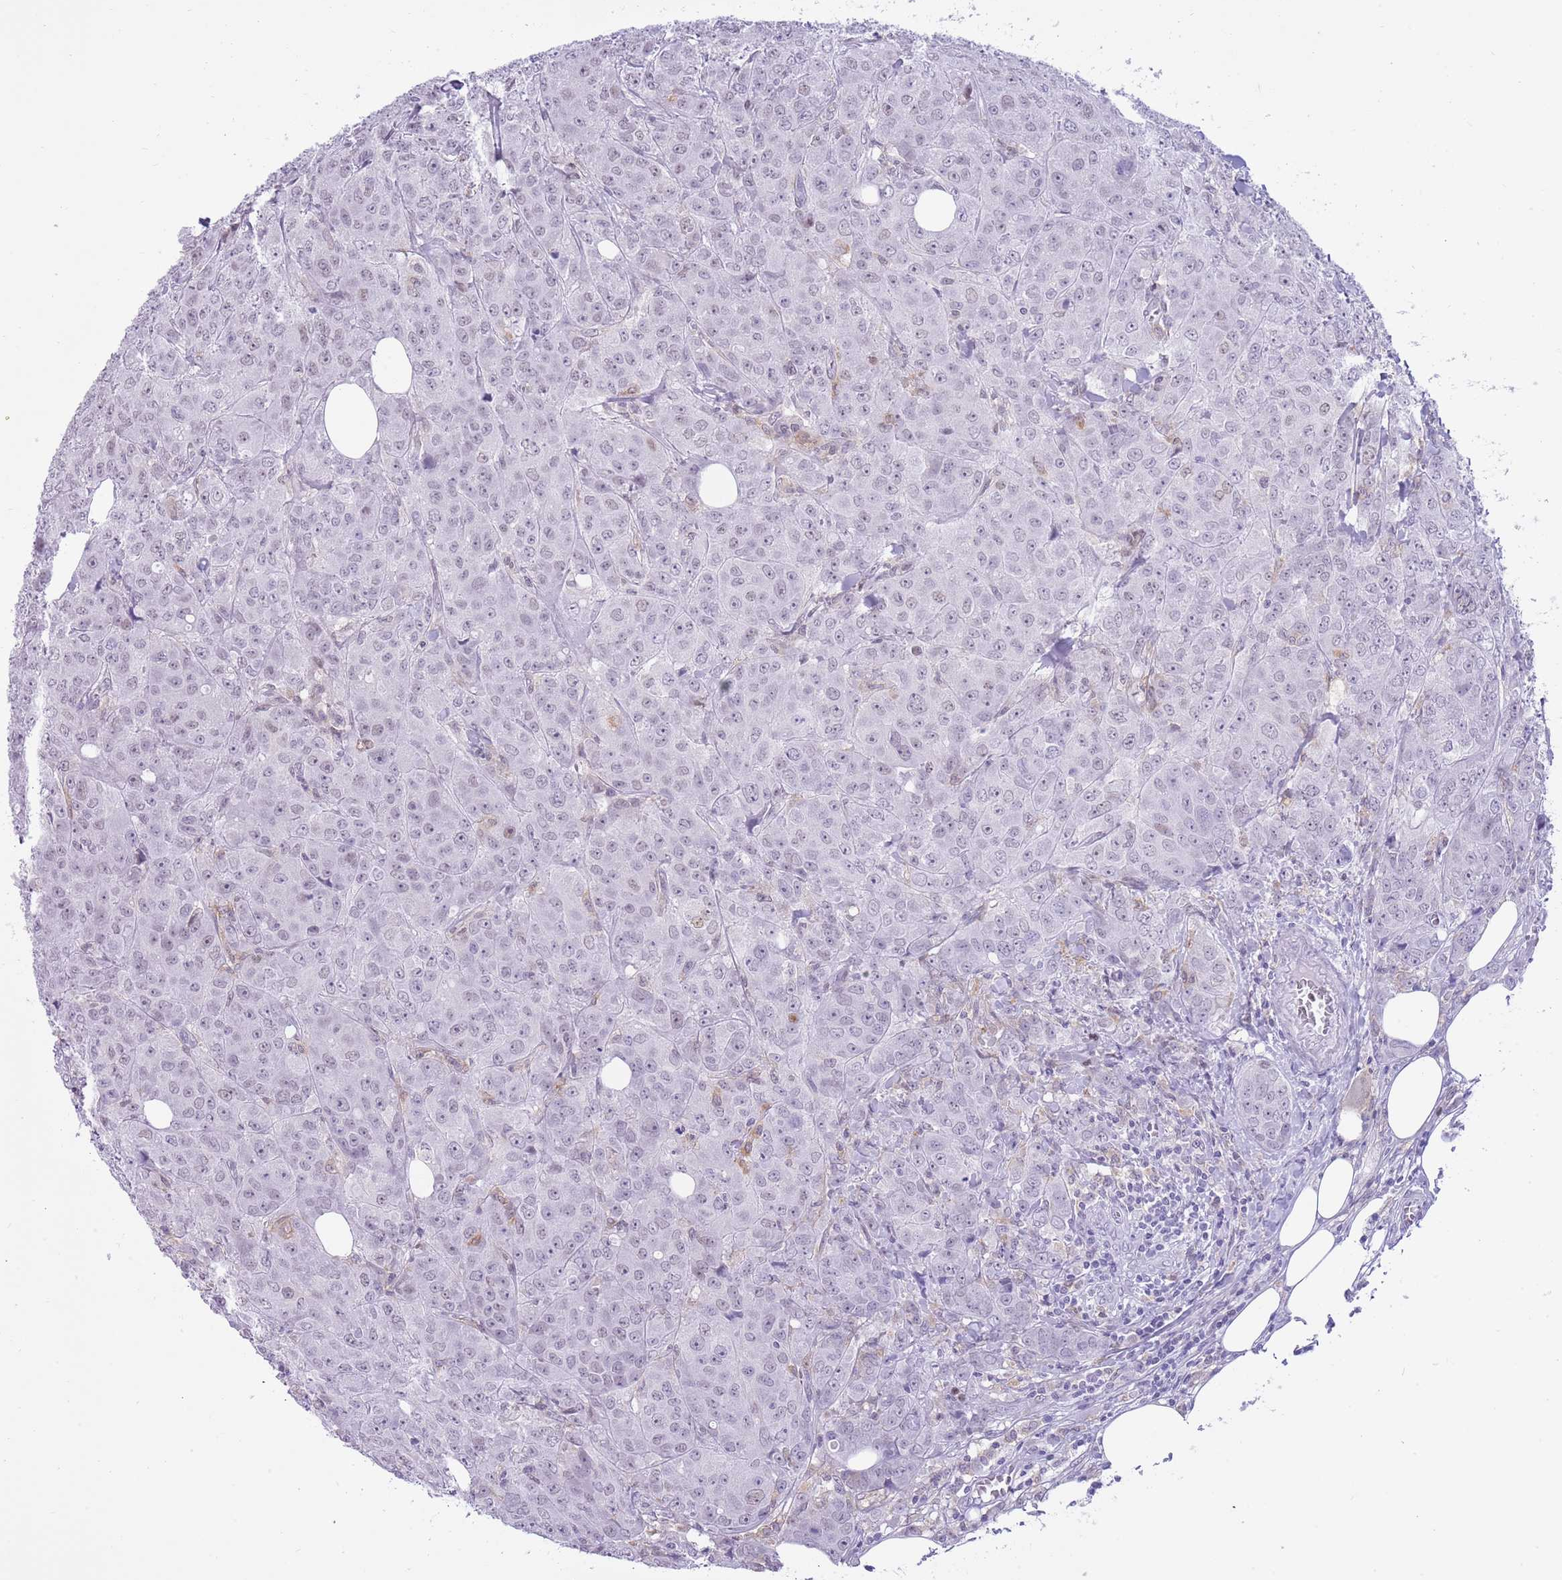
{"staining": {"intensity": "negative", "quantity": "none", "location": "none"}, "tissue": "breast cancer", "cell_type": "Tumor cells", "image_type": "cancer", "snomed": [{"axis": "morphology", "description": "Duct carcinoma"}, {"axis": "topography", "description": "Breast"}], "caption": "Immunohistochemistry (IHC) photomicrograph of human breast cancer (invasive ductal carcinoma) stained for a protein (brown), which shows no expression in tumor cells.", "gene": "PPP1R17", "patient": {"sex": "female", "age": 43}}